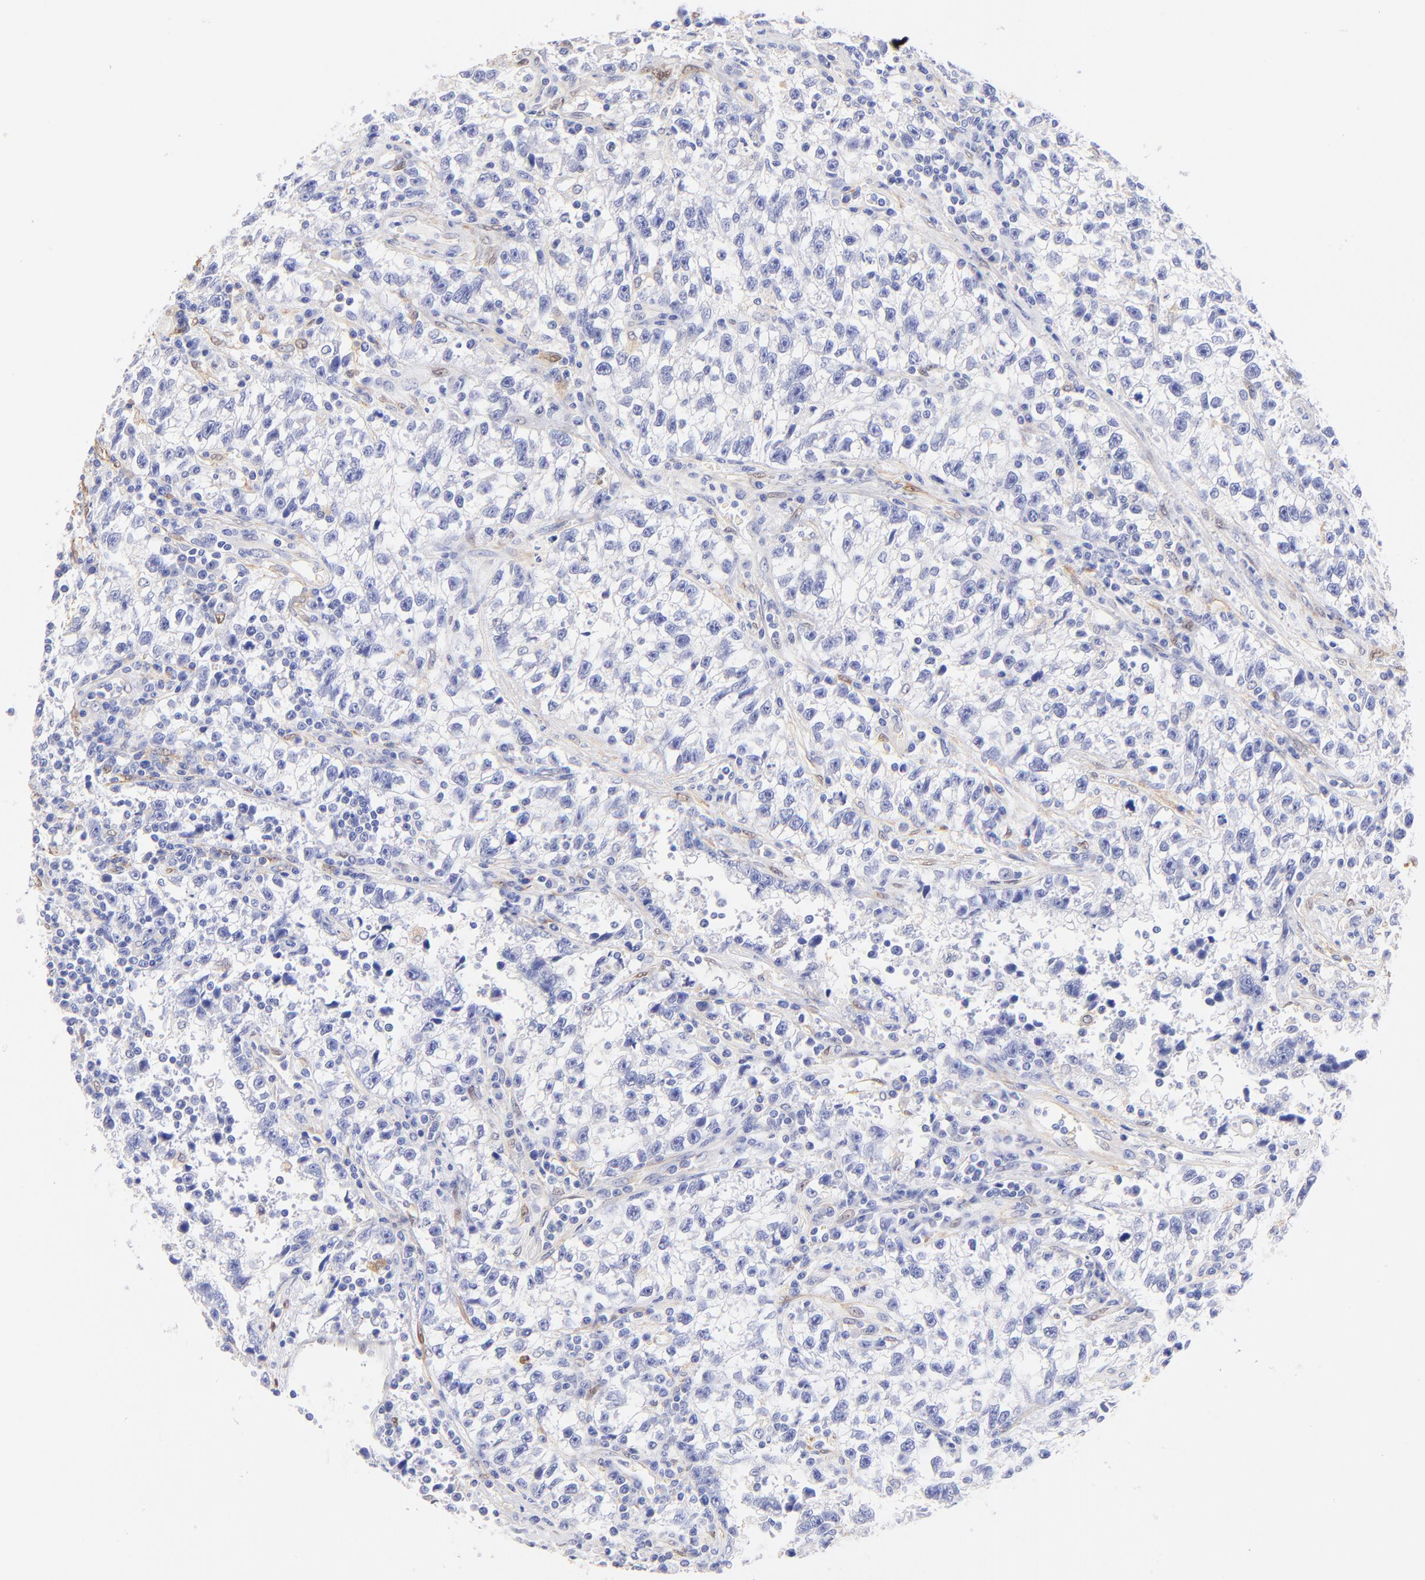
{"staining": {"intensity": "negative", "quantity": "none", "location": "none"}, "tissue": "testis cancer", "cell_type": "Tumor cells", "image_type": "cancer", "snomed": [{"axis": "morphology", "description": "Seminoma, NOS"}, {"axis": "topography", "description": "Testis"}], "caption": "Immunohistochemical staining of seminoma (testis) exhibits no significant positivity in tumor cells.", "gene": "ALDH1A1", "patient": {"sex": "male", "age": 38}}